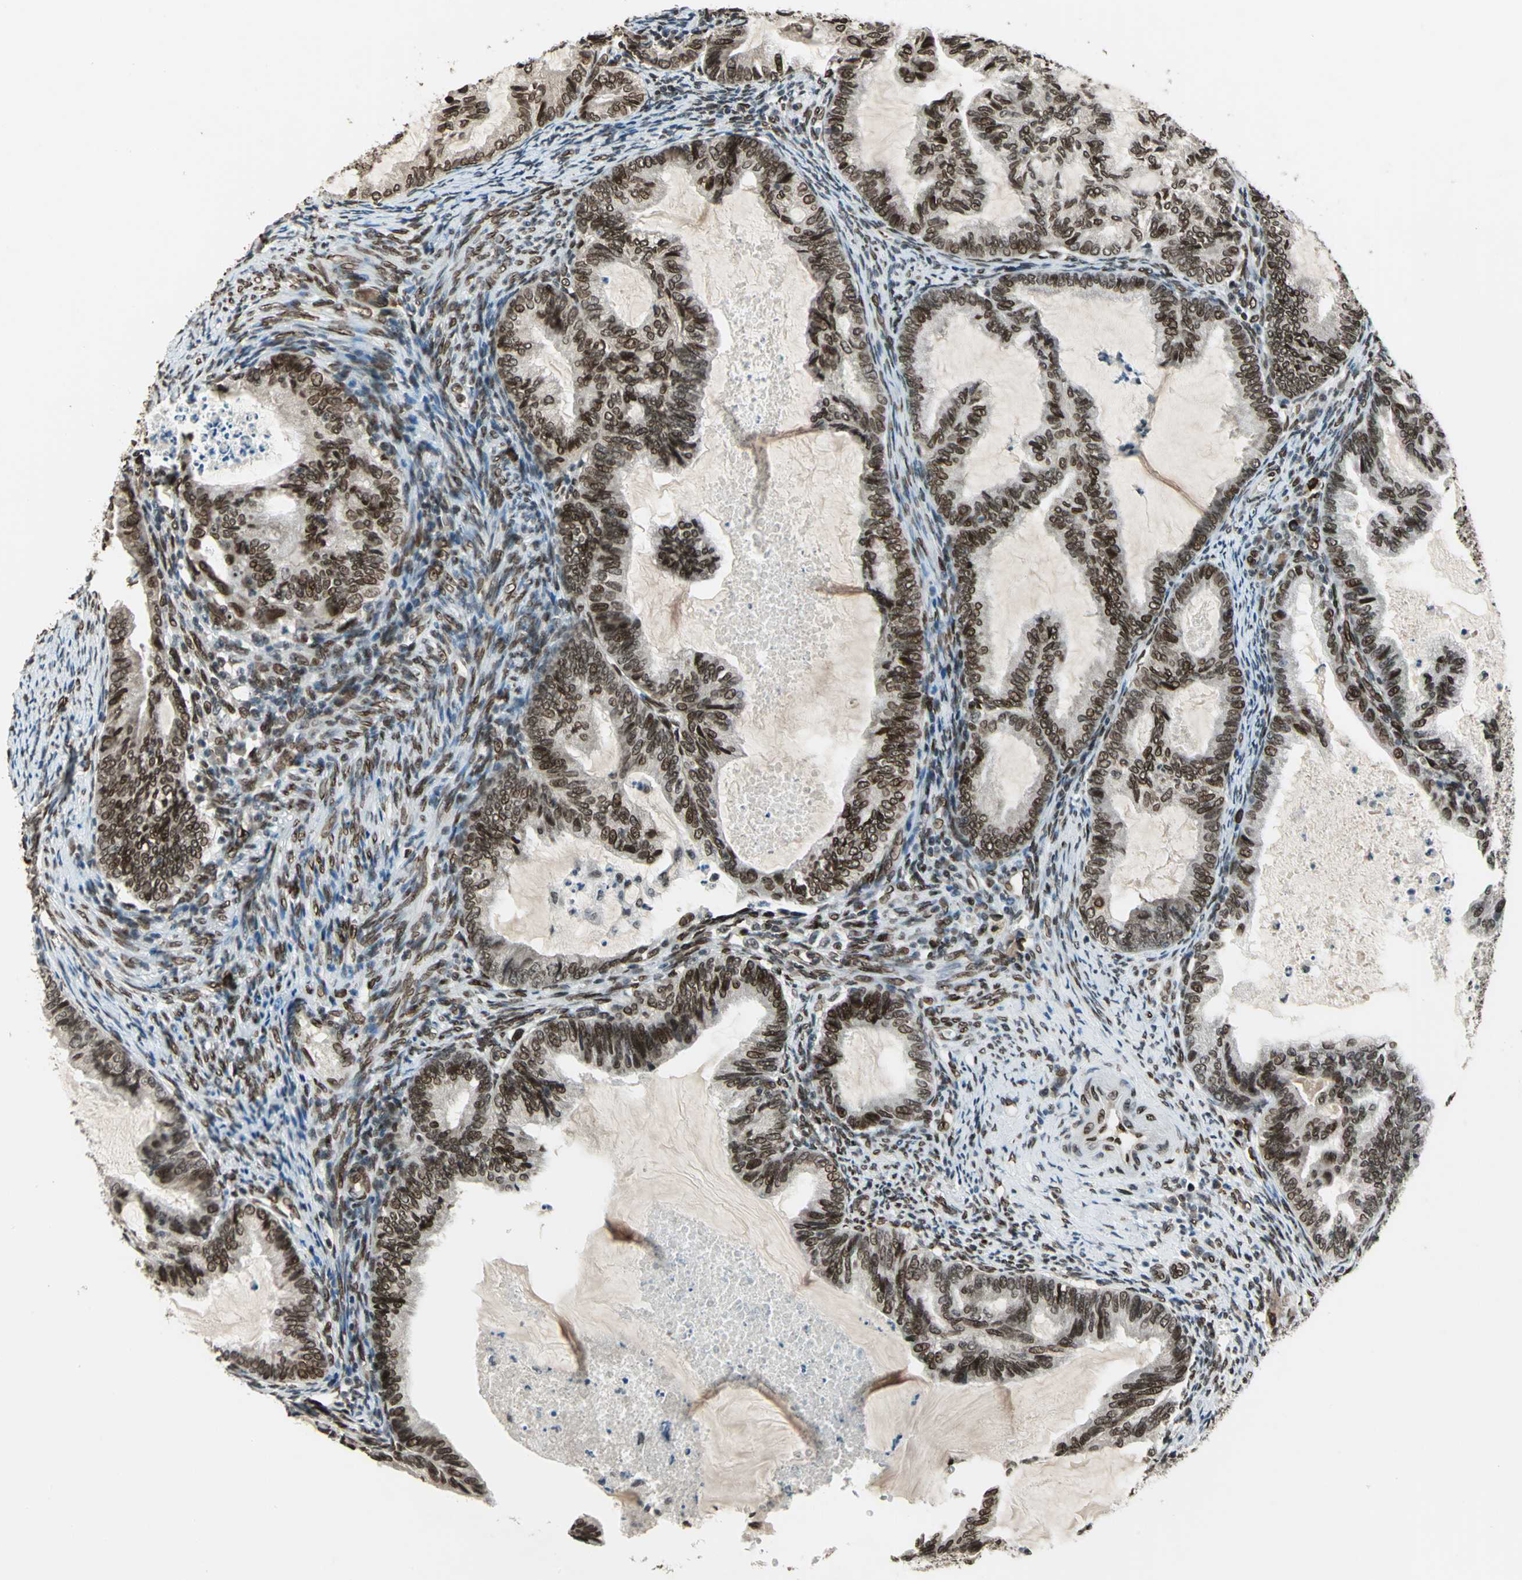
{"staining": {"intensity": "strong", "quantity": ">75%", "location": "cytoplasmic/membranous,nuclear"}, "tissue": "cervical cancer", "cell_type": "Tumor cells", "image_type": "cancer", "snomed": [{"axis": "morphology", "description": "Normal tissue, NOS"}, {"axis": "morphology", "description": "Adenocarcinoma, NOS"}, {"axis": "topography", "description": "Cervix"}, {"axis": "topography", "description": "Endometrium"}], "caption": "This is an image of immunohistochemistry (IHC) staining of cervical cancer, which shows strong staining in the cytoplasmic/membranous and nuclear of tumor cells.", "gene": "ISY1", "patient": {"sex": "female", "age": 86}}